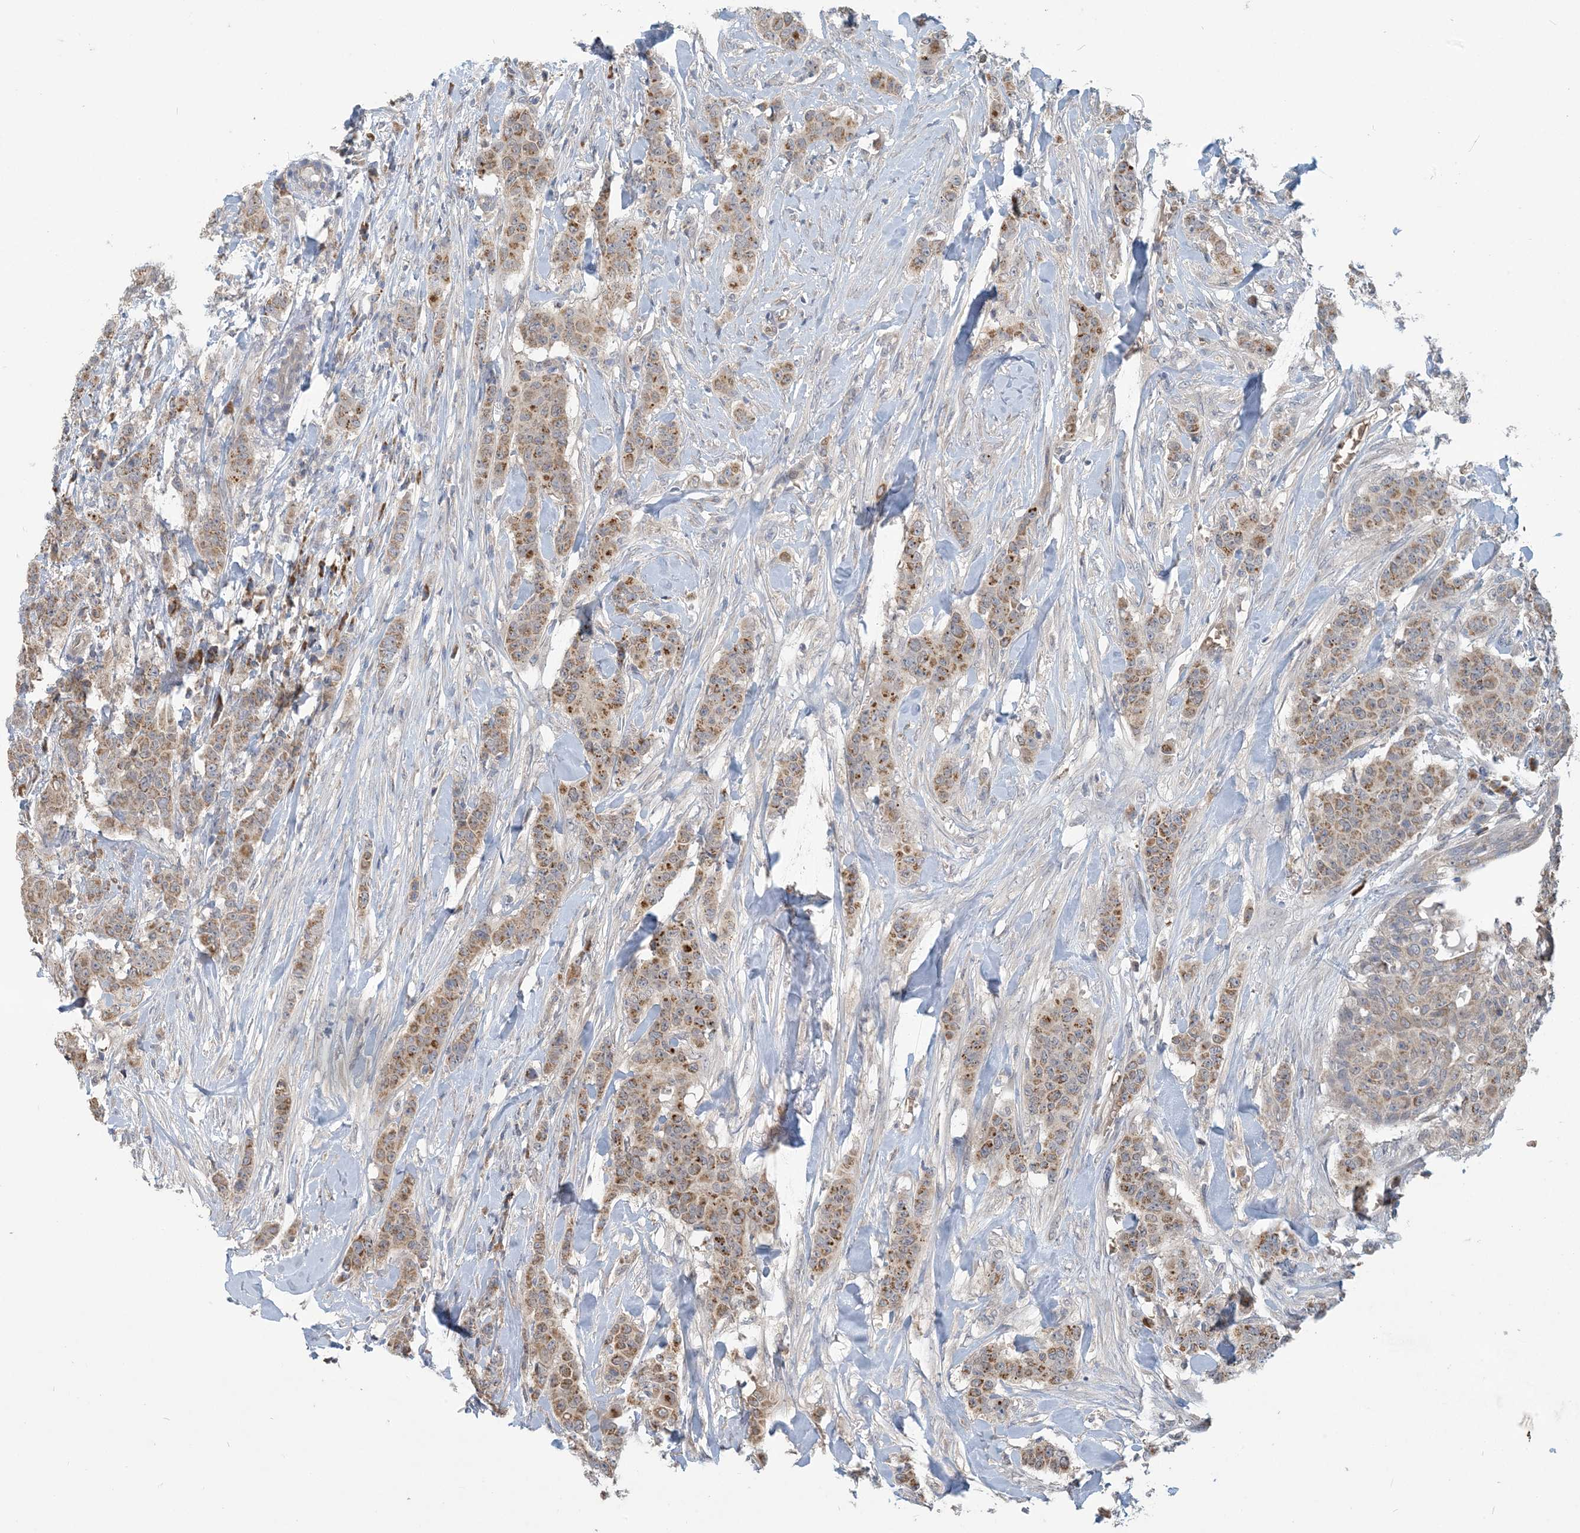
{"staining": {"intensity": "moderate", "quantity": ">75%", "location": "cytoplasmic/membranous"}, "tissue": "breast cancer", "cell_type": "Tumor cells", "image_type": "cancer", "snomed": [{"axis": "morphology", "description": "Duct carcinoma"}, {"axis": "topography", "description": "Breast"}], "caption": "Breast infiltrating ductal carcinoma stained for a protein demonstrates moderate cytoplasmic/membranous positivity in tumor cells.", "gene": "PUSL1", "patient": {"sex": "female", "age": 40}}